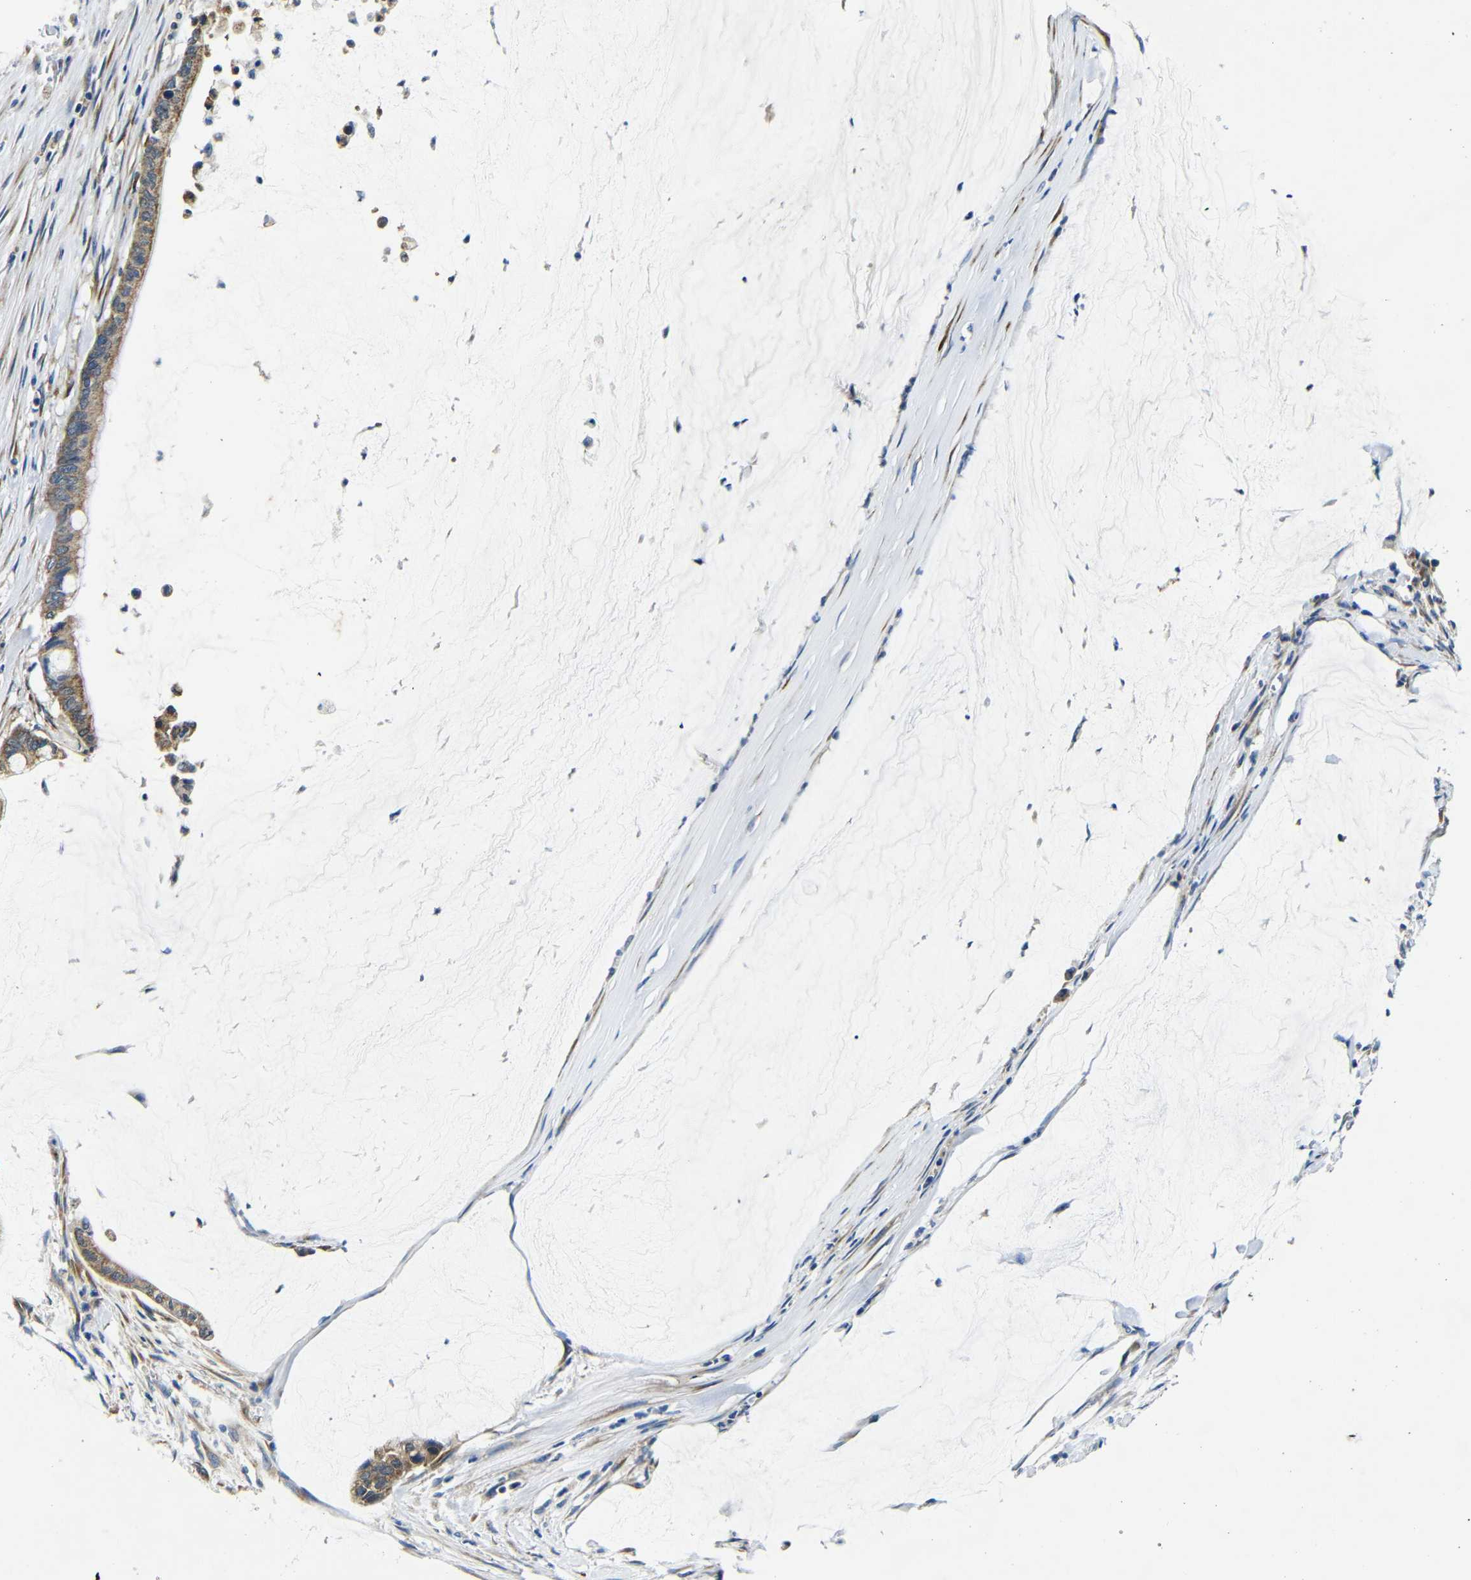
{"staining": {"intensity": "weak", "quantity": ">75%", "location": "cytoplasmic/membranous"}, "tissue": "pancreatic cancer", "cell_type": "Tumor cells", "image_type": "cancer", "snomed": [{"axis": "morphology", "description": "Adenocarcinoma, NOS"}, {"axis": "topography", "description": "Pancreas"}], "caption": "Immunohistochemical staining of human adenocarcinoma (pancreatic) demonstrates low levels of weak cytoplasmic/membranous protein staining in approximately >75% of tumor cells. (DAB IHC with brightfield microscopy, high magnification).", "gene": "FKBP14", "patient": {"sex": "male", "age": 41}}